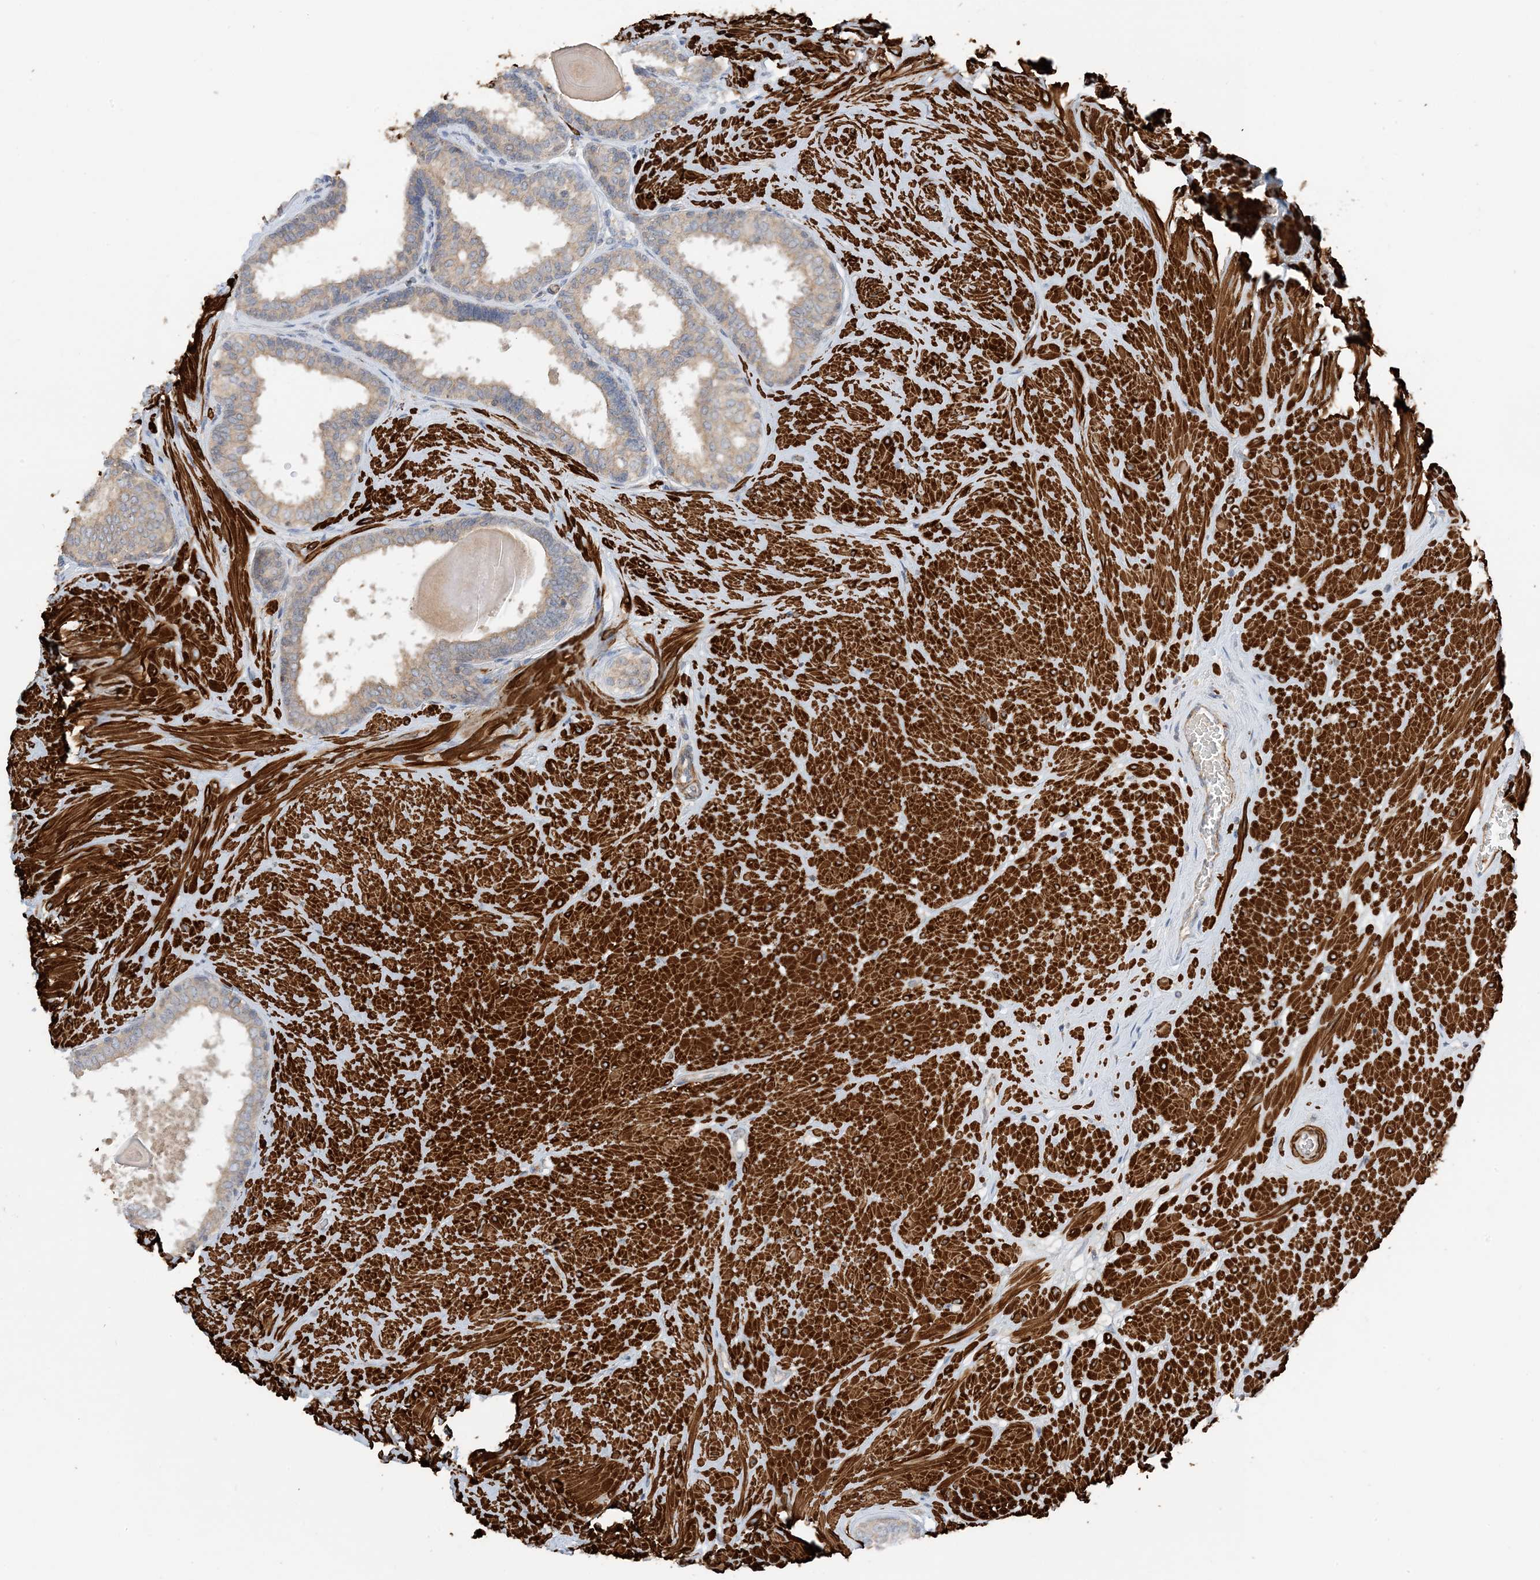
{"staining": {"intensity": "moderate", "quantity": "25%-75%", "location": "cytoplasmic/membranous"}, "tissue": "prostate", "cell_type": "Glandular cells", "image_type": "normal", "snomed": [{"axis": "morphology", "description": "Normal tissue, NOS"}, {"axis": "topography", "description": "Prostate"}], "caption": "Immunohistochemical staining of normal human prostate shows medium levels of moderate cytoplasmic/membranous expression in approximately 25%-75% of glandular cells. (brown staining indicates protein expression, while blue staining denotes nuclei).", "gene": "KIFBP", "patient": {"sex": "male", "age": 48}}